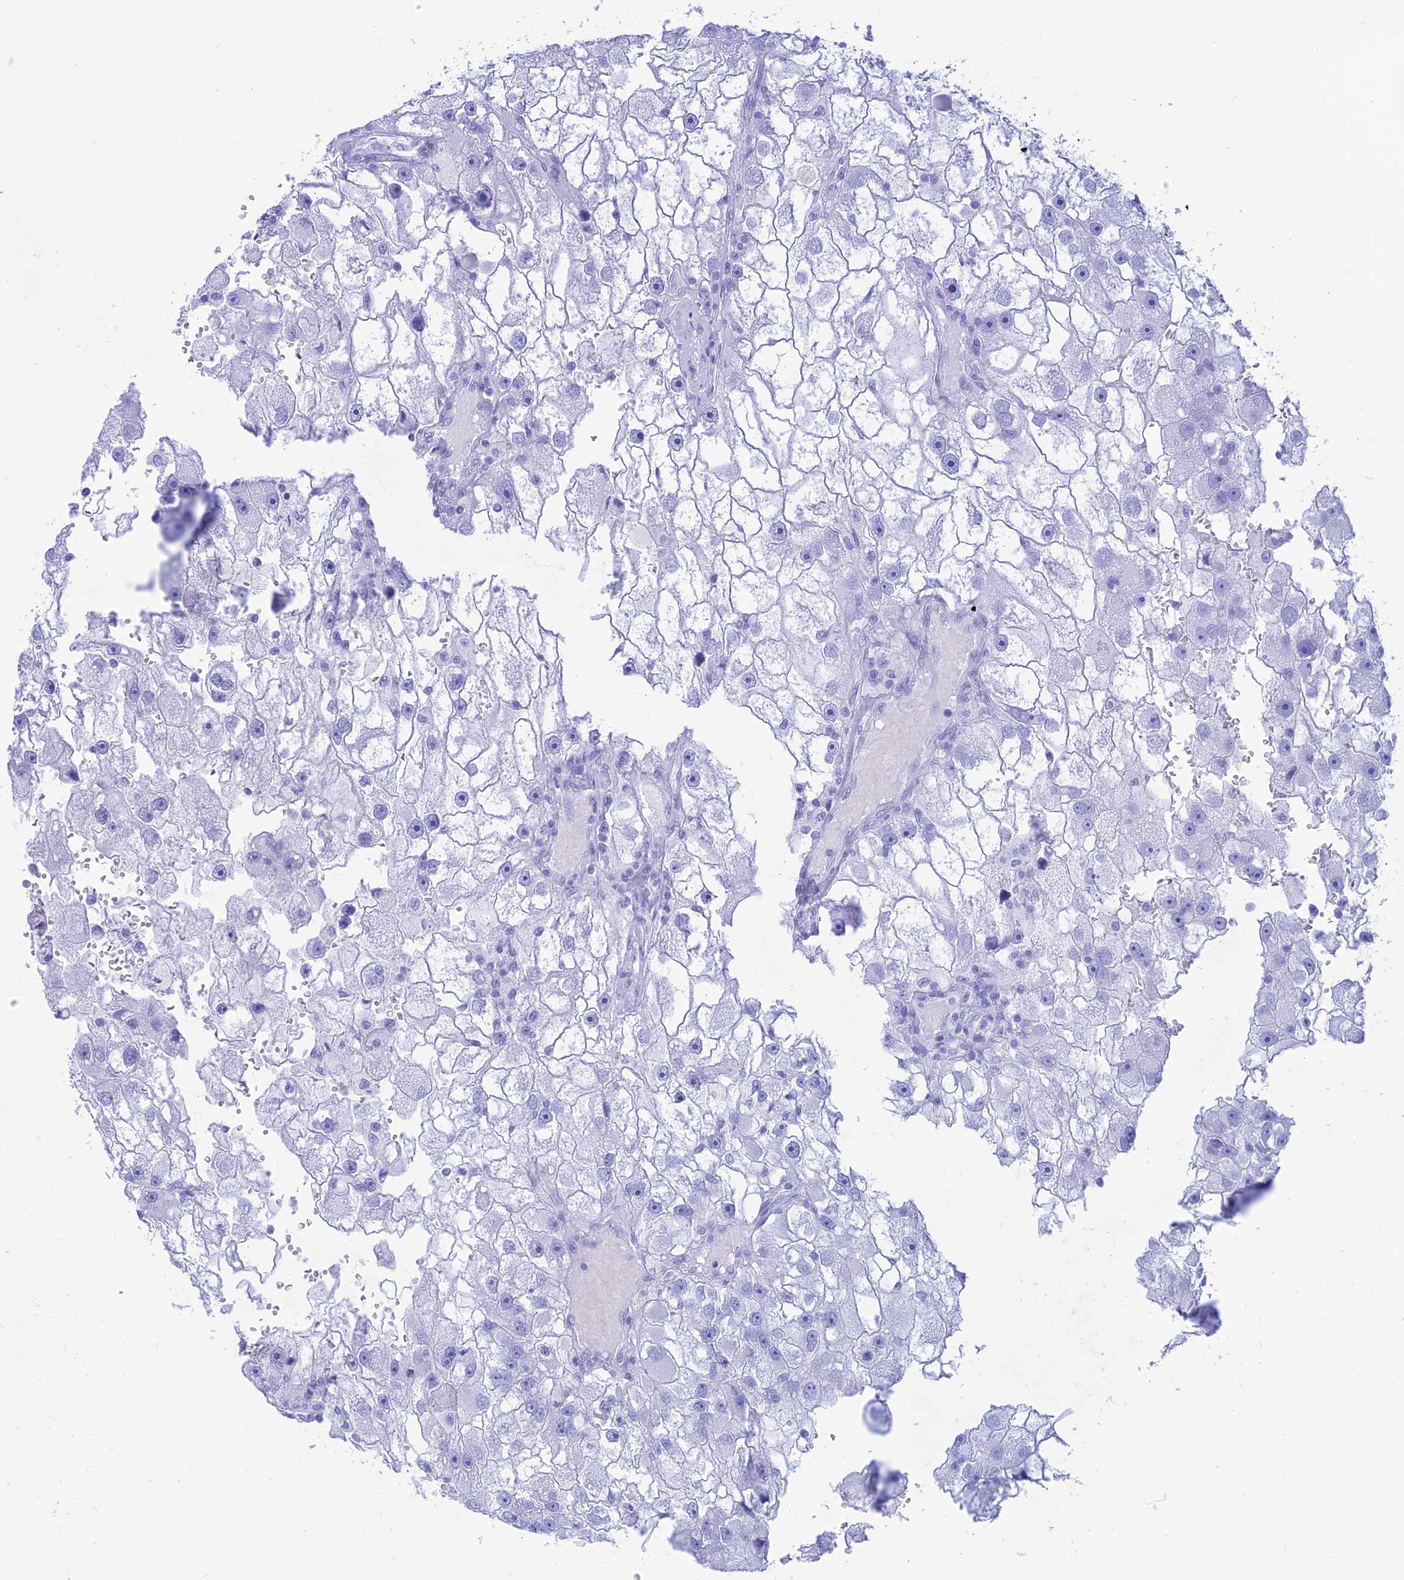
{"staining": {"intensity": "negative", "quantity": "none", "location": "none"}, "tissue": "renal cancer", "cell_type": "Tumor cells", "image_type": "cancer", "snomed": [{"axis": "morphology", "description": "Adenocarcinoma, NOS"}, {"axis": "topography", "description": "Kidney"}], "caption": "Renal cancer (adenocarcinoma) stained for a protein using immunohistochemistry shows no staining tumor cells.", "gene": "PRNP", "patient": {"sex": "male", "age": 63}}